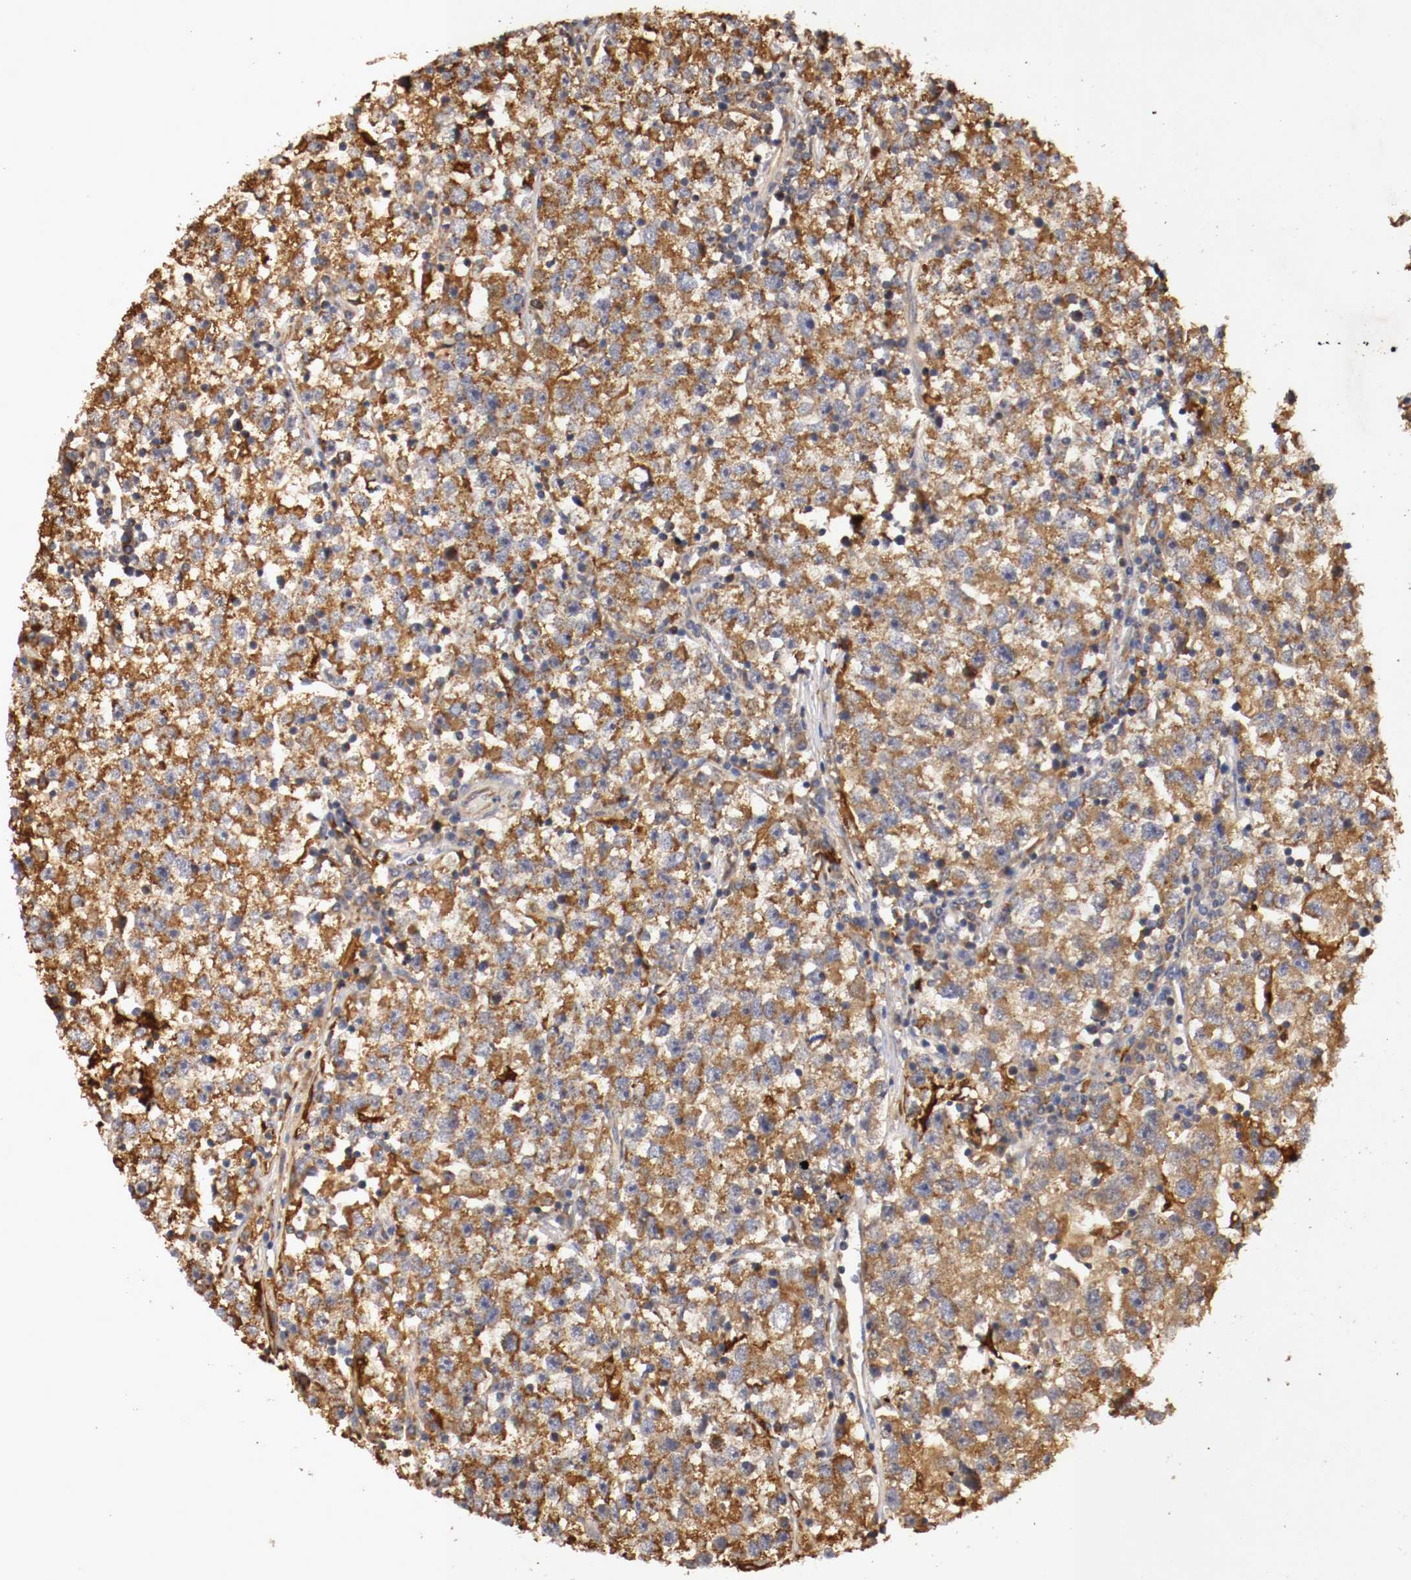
{"staining": {"intensity": "moderate", "quantity": ">75%", "location": "cytoplasmic/membranous"}, "tissue": "testis cancer", "cell_type": "Tumor cells", "image_type": "cancer", "snomed": [{"axis": "morphology", "description": "Seminoma, NOS"}, {"axis": "topography", "description": "Testis"}], "caption": "IHC histopathology image of neoplastic tissue: human seminoma (testis) stained using IHC demonstrates medium levels of moderate protein expression localized specifically in the cytoplasmic/membranous of tumor cells, appearing as a cytoplasmic/membranous brown color.", "gene": "VEZT", "patient": {"sex": "male", "age": 22}}